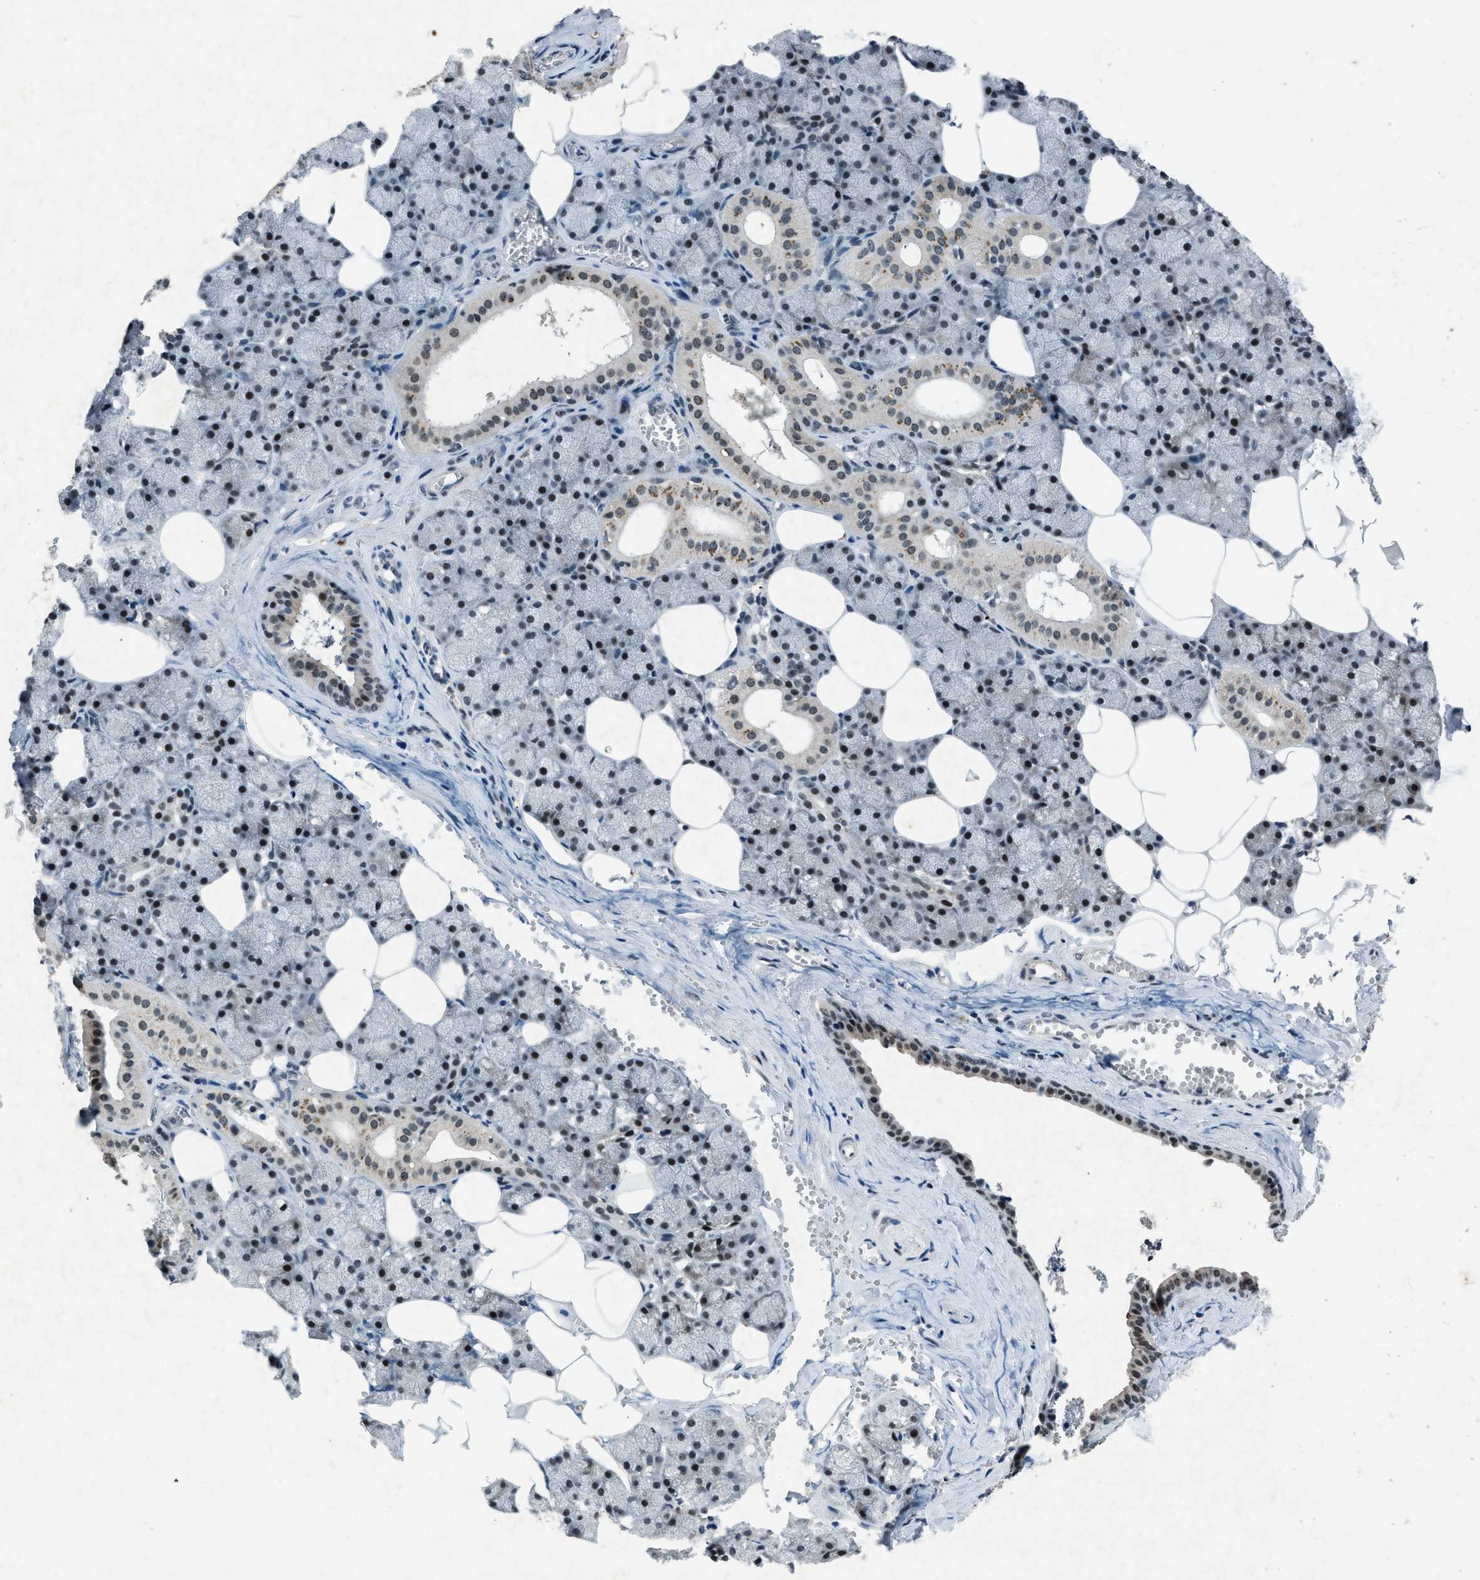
{"staining": {"intensity": "moderate", "quantity": "25%-75%", "location": "cytoplasmic/membranous,nuclear"}, "tissue": "salivary gland", "cell_type": "Glandular cells", "image_type": "normal", "snomed": [{"axis": "morphology", "description": "Normal tissue, NOS"}, {"axis": "topography", "description": "Salivary gland"}], "caption": "Unremarkable salivary gland was stained to show a protein in brown. There is medium levels of moderate cytoplasmic/membranous,nuclear positivity in about 25%-75% of glandular cells. Using DAB (3,3'-diaminobenzidine) (brown) and hematoxylin (blue) stains, captured at high magnification using brightfield microscopy.", "gene": "ADCY1", "patient": {"sex": "male", "age": 62}}